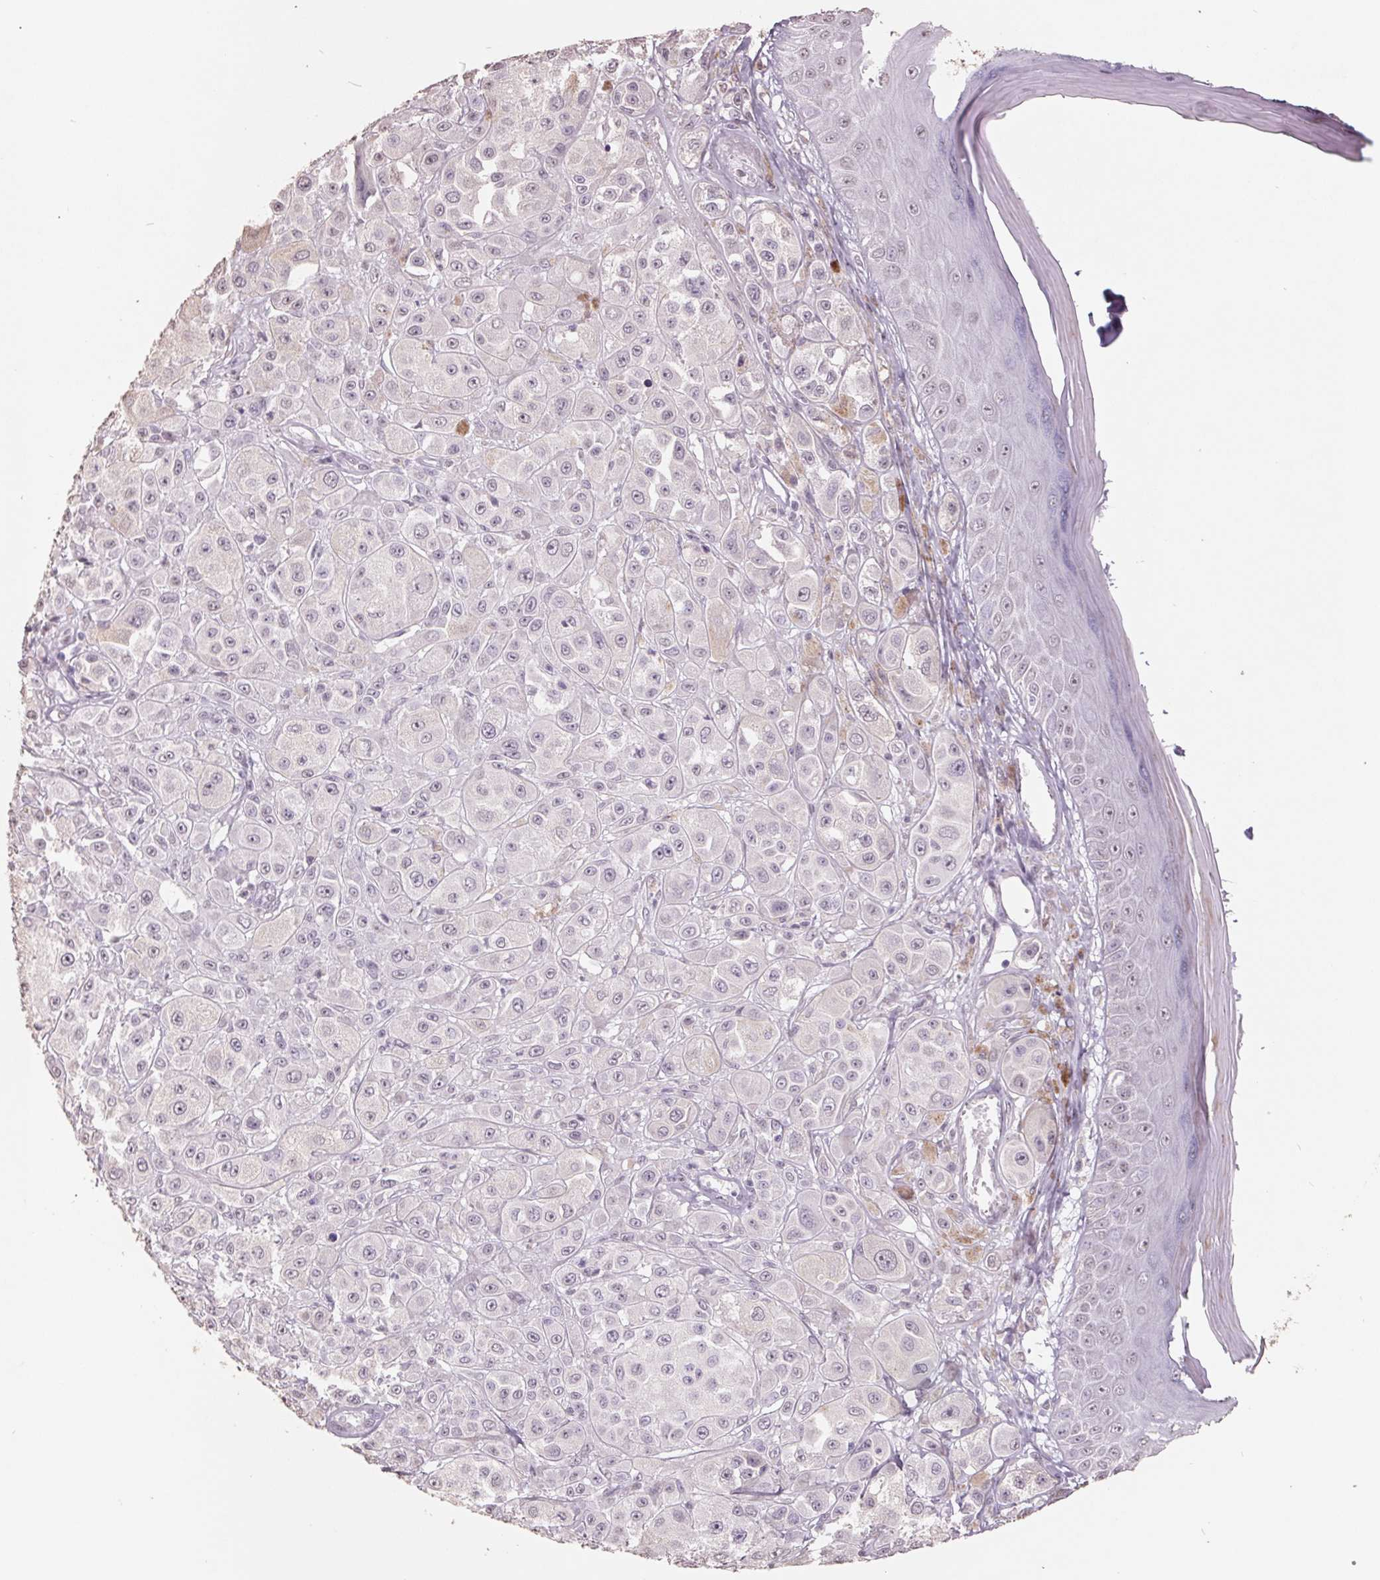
{"staining": {"intensity": "negative", "quantity": "none", "location": "none"}, "tissue": "melanoma", "cell_type": "Tumor cells", "image_type": "cancer", "snomed": [{"axis": "morphology", "description": "Malignant melanoma, NOS"}, {"axis": "topography", "description": "Skin"}], "caption": "Immunohistochemistry (IHC) micrograph of neoplastic tissue: melanoma stained with DAB (3,3'-diaminobenzidine) reveals no significant protein staining in tumor cells. (Brightfield microscopy of DAB (3,3'-diaminobenzidine) immunohistochemistry at high magnification).", "gene": "FTCD", "patient": {"sex": "male", "age": 67}}